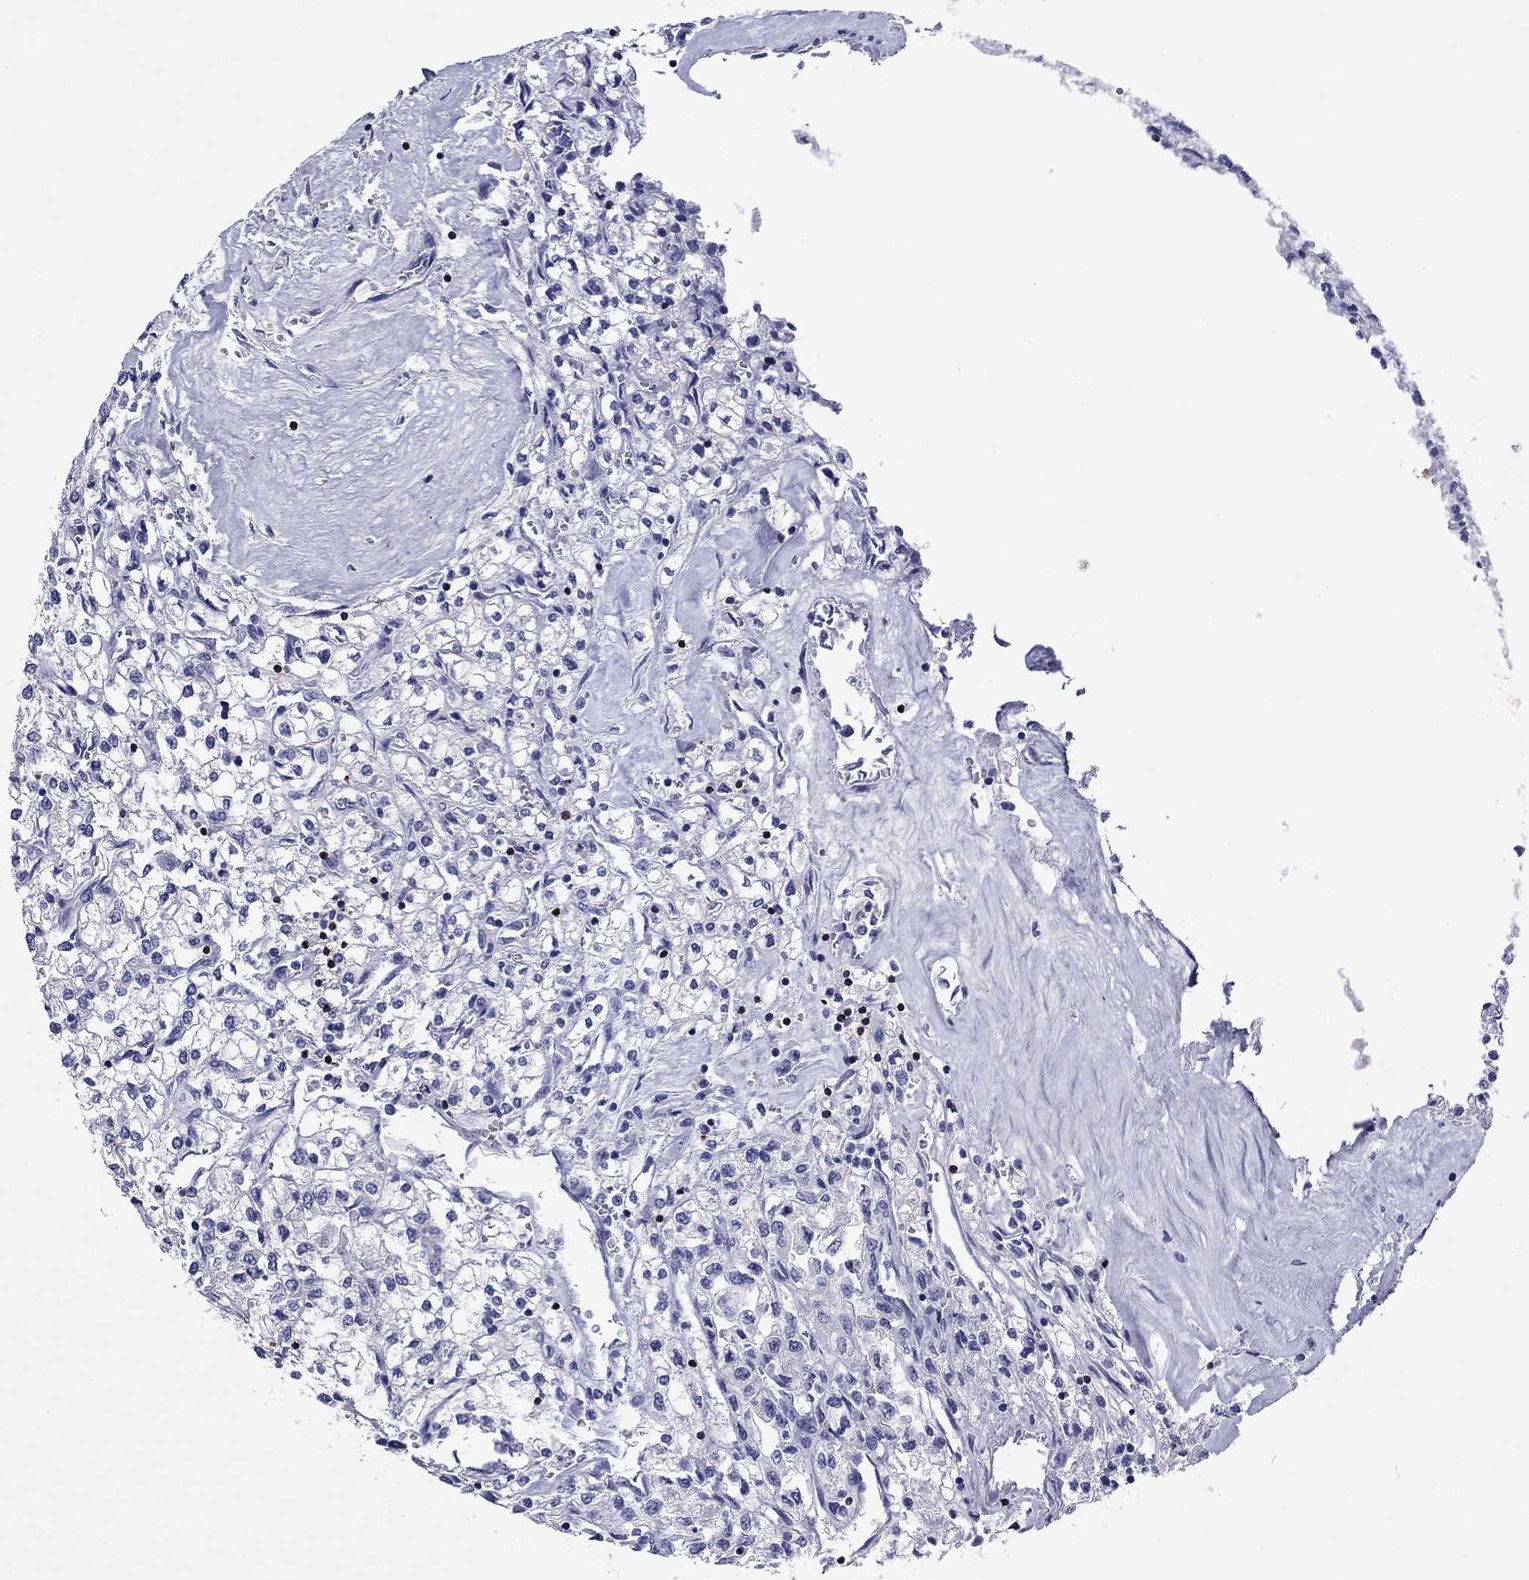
{"staining": {"intensity": "negative", "quantity": "none", "location": "none"}, "tissue": "renal cancer", "cell_type": "Tumor cells", "image_type": "cancer", "snomed": [{"axis": "morphology", "description": "Adenocarcinoma, NOS"}, {"axis": "topography", "description": "Kidney"}], "caption": "Tumor cells show no significant protein expression in adenocarcinoma (renal).", "gene": "GZMK", "patient": {"sex": "male", "age": 80}}